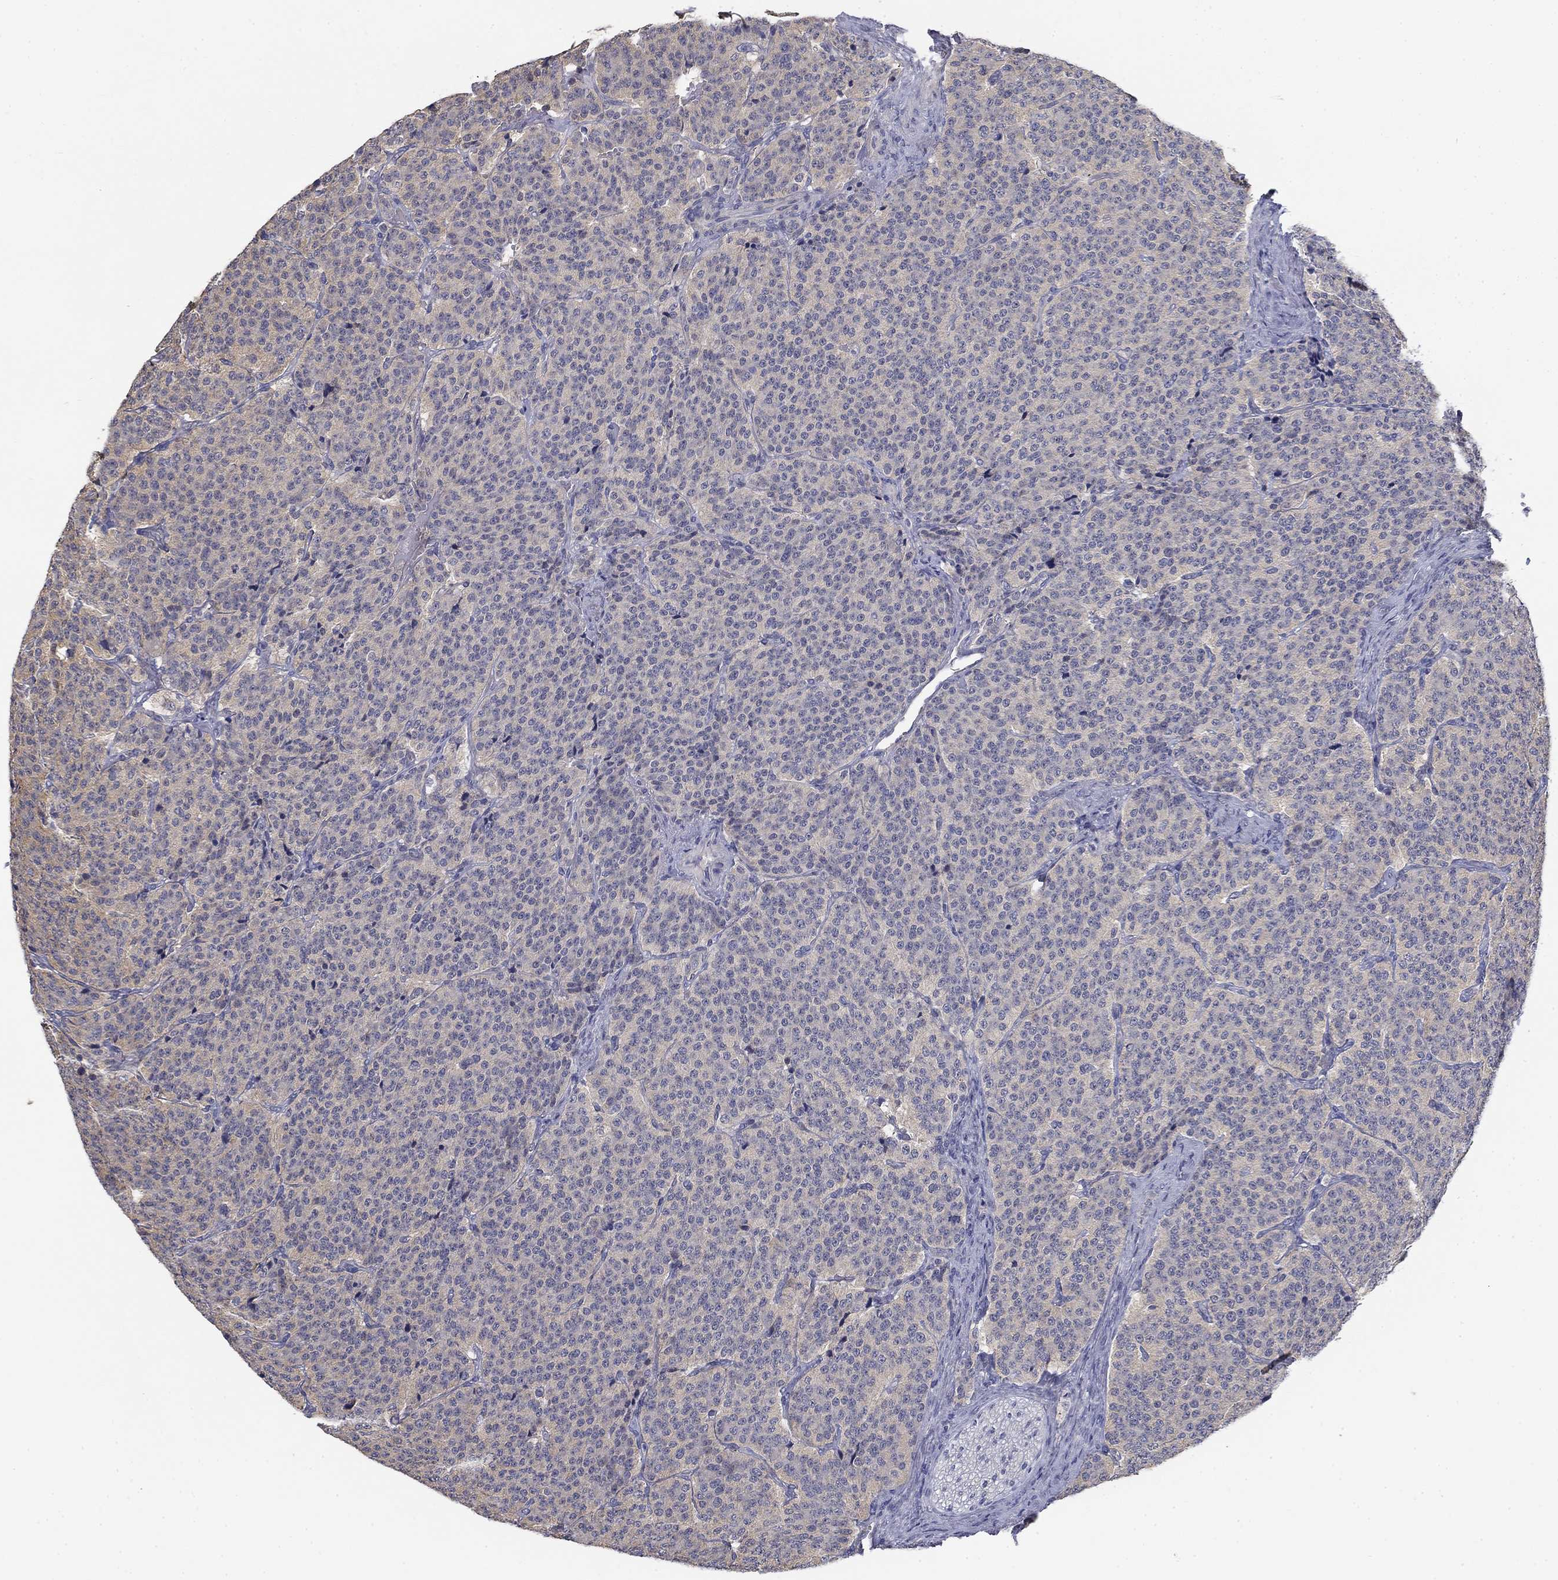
{"staining": {"intensity": "negative", "quantity": "none", "location": "none"}, "tissue": "carcinoid", "cell_type": "Tumor cells", "image_type": "cancer", "snomed": [{"axis": "morphology", "description": "Carcinoid, malignant, NOS"}, {"axis": "topography", "description": "Small intestine"}], "caption": "IHC histopathology image of neoplastic tissue: human carcinoid stained with DAB (3,3'-diaminobenzidine) exhibits no significant protein staining in tumor cells. (Immunohistochemistry, brightfield microscopy, high magnification).", "gene": "GRK7", "patient": {"sex": "female", "age": 58}}